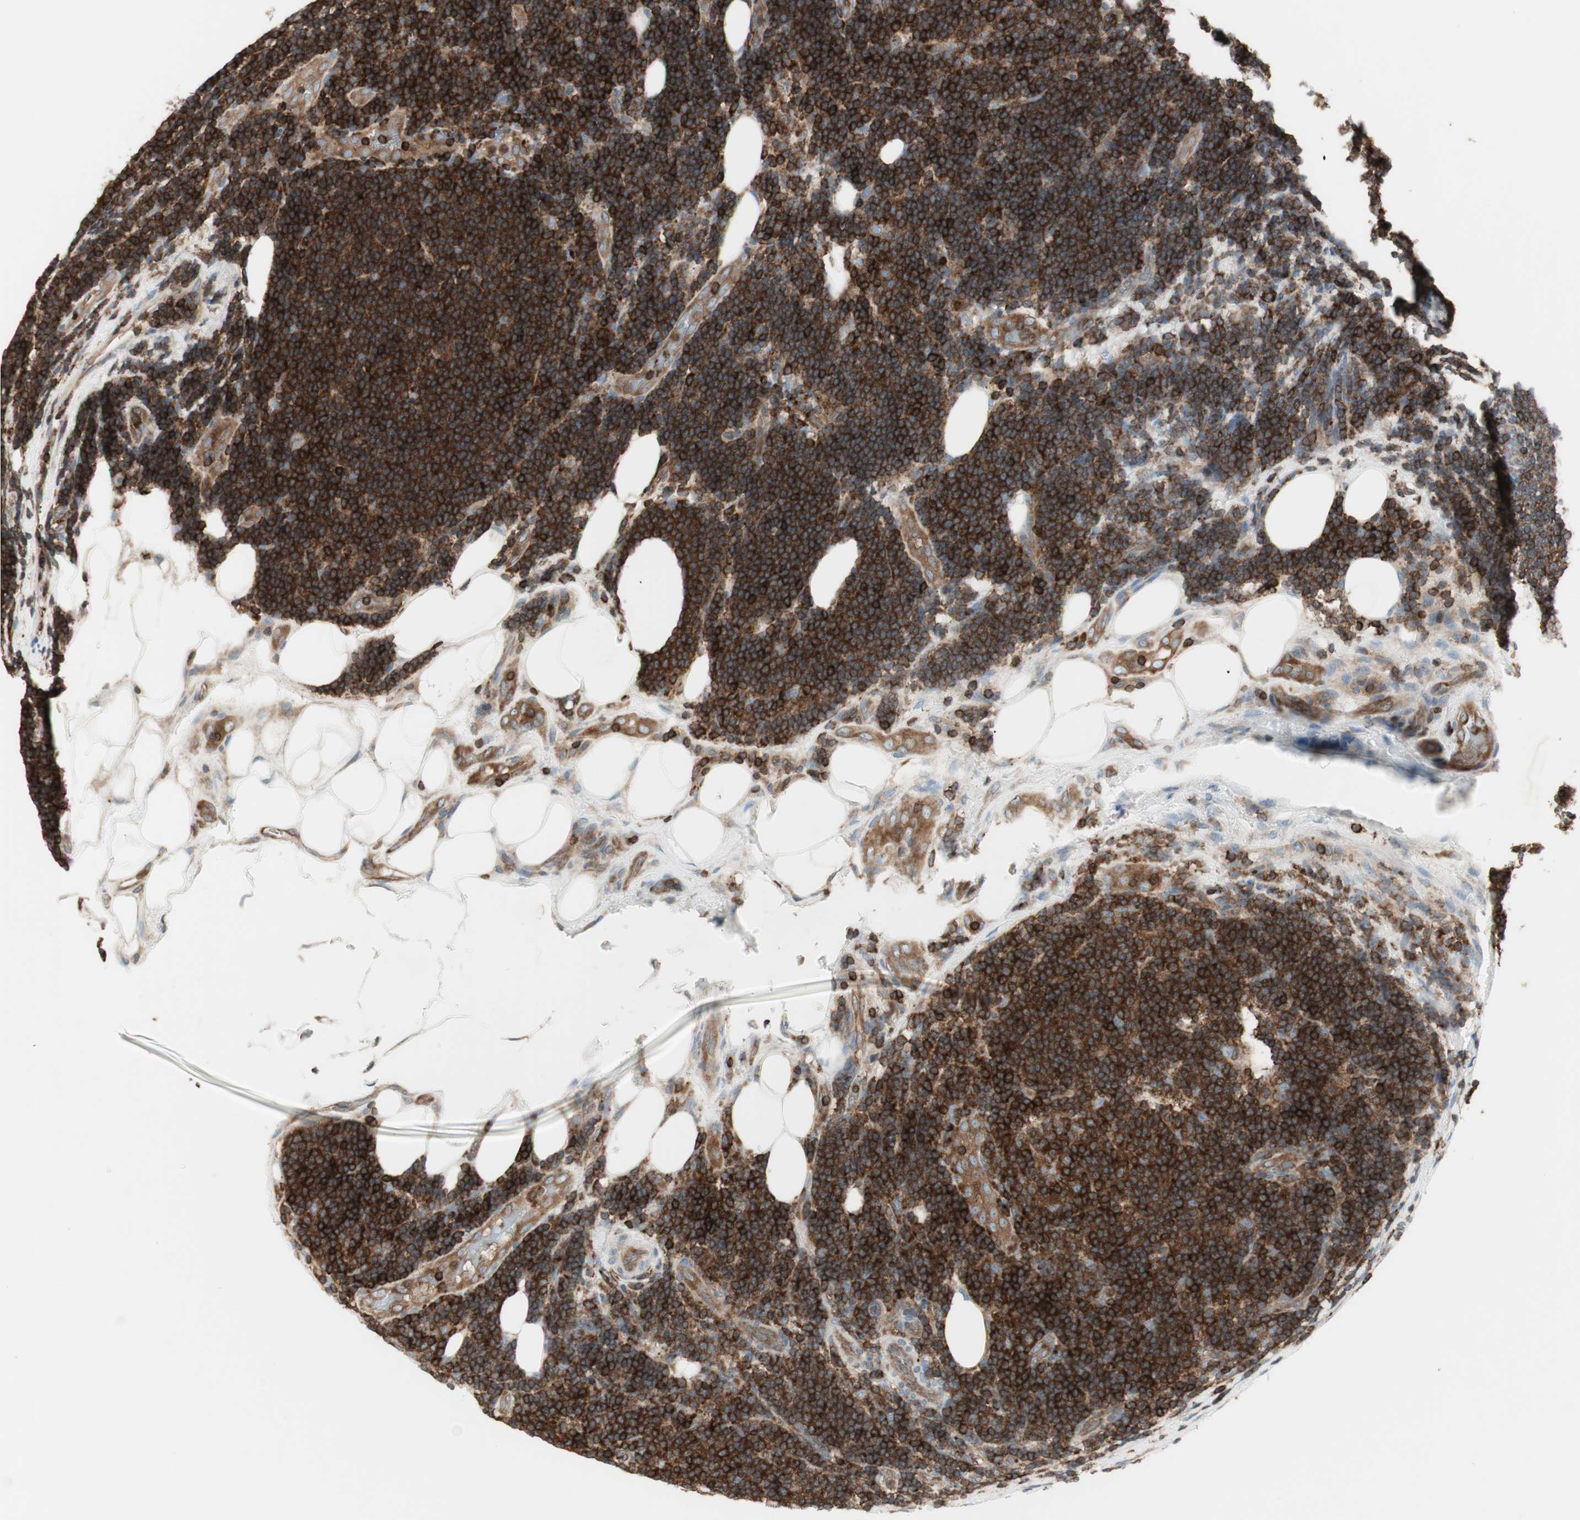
{"staining": {"intensity": "moderate", "quantity": "25%-75%", "location": "cytoplasmic/membranous"}, "tissue": "lymphoma", "cell_type": "Tumor cells", "image_type": "cancer", "snomed": [{"axis": "morphology", "description": "Malignant lymphoma, non-Hodgkin's type, Low grade"}, {"axis": "topography", "description": "Lymph node"}], "caption": "This is a micrograph of immunohistochemistry (IHC) staining of lymphoma, which shows moderate expression in the cytoplasmic/membranous of tumor cells.", "gene": "ARHGEF1", "patient": {"sex": "male", "age": 83}}